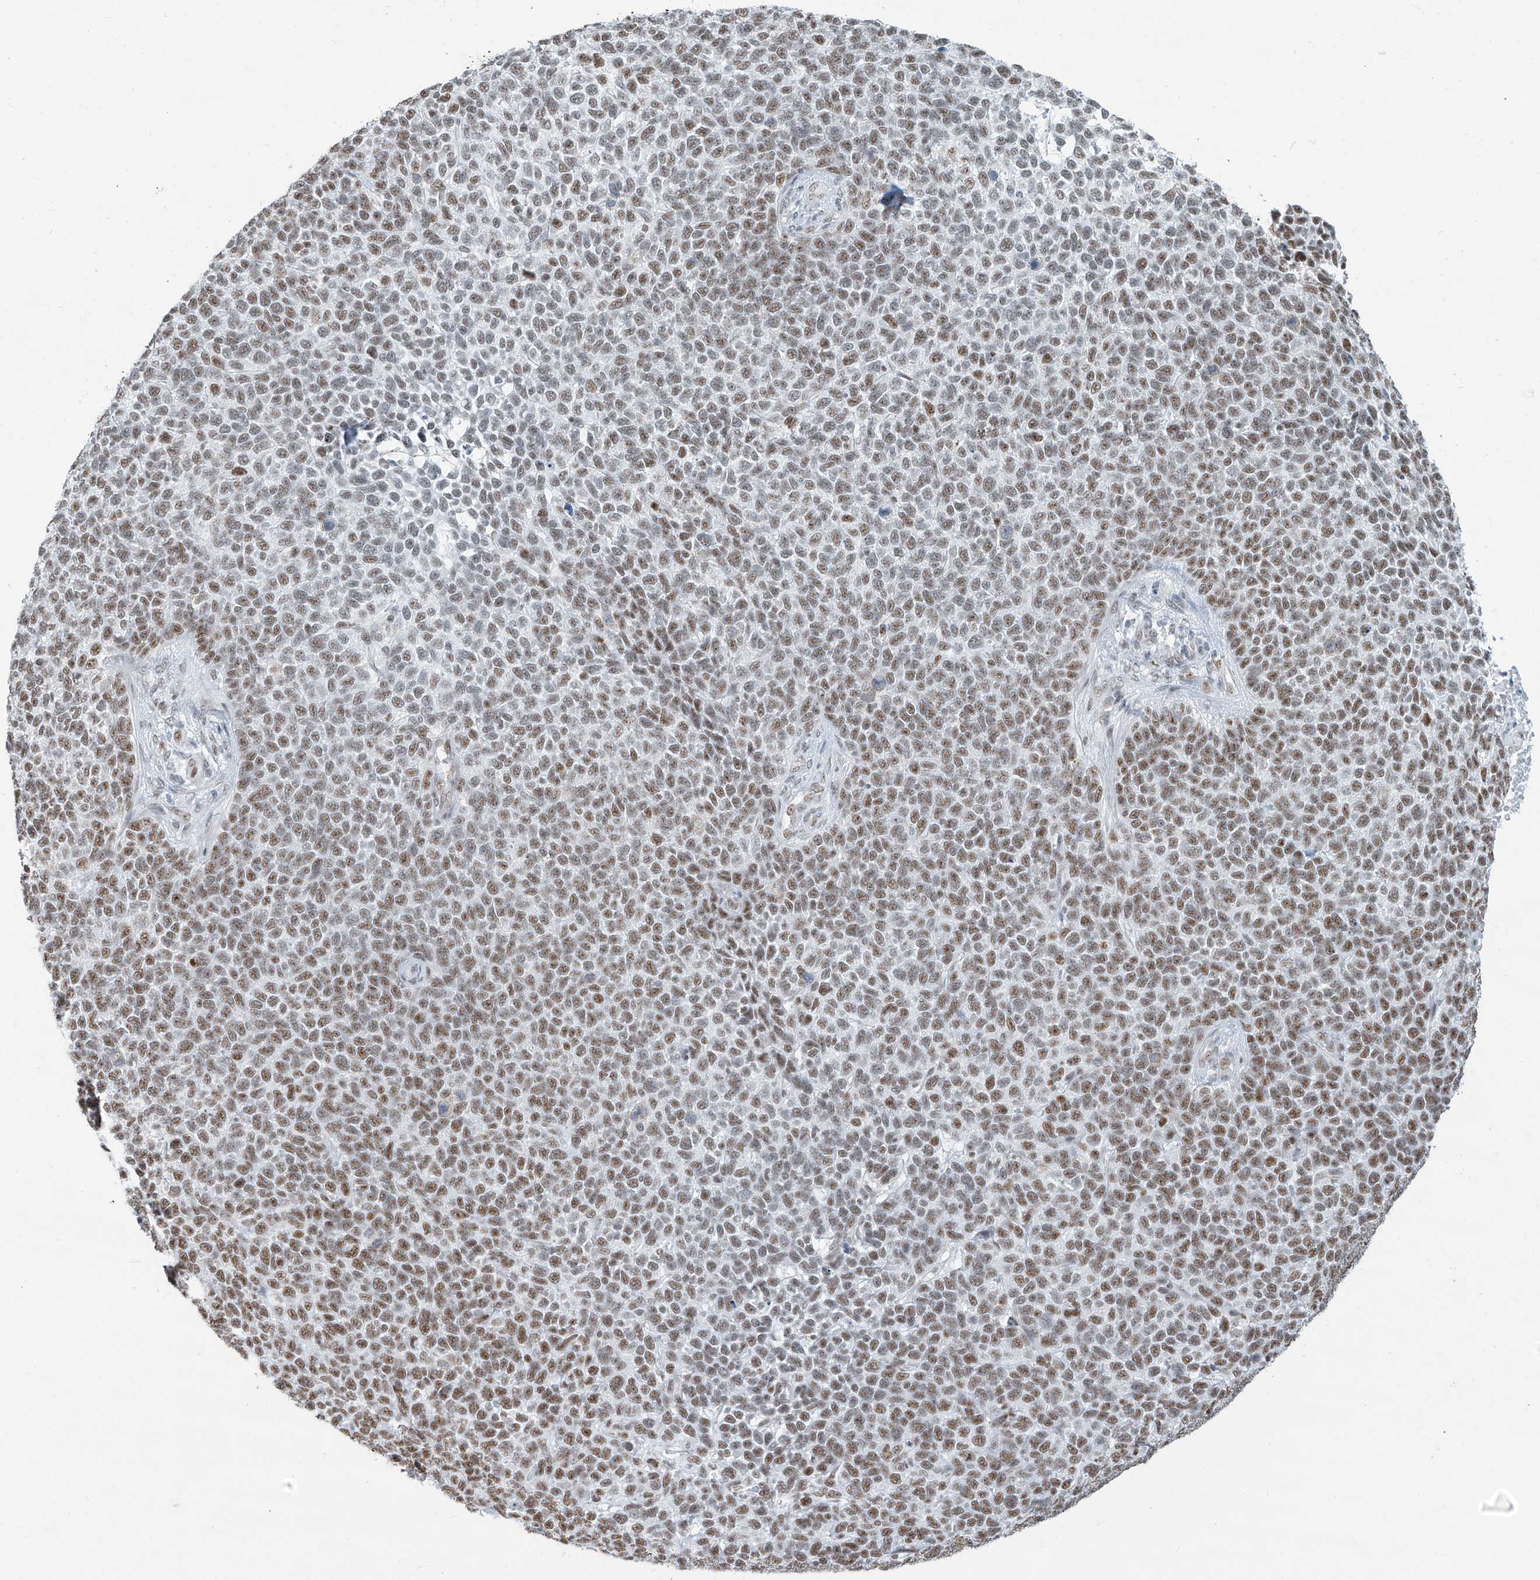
{"staining": {"intensity": "moderate", "quantity": ">75%", "location": "nuclear"}, "tissue": "skin cancer", "cell_type": "Tumor cells", "image_type": "cancer", "snomed": [{"axis": "morphology", "description": "Basal cell carcinoma"}, {"axis": "topography", "description": "Skin"}], "caption": "This histopathology image demonstrates immunohistochemistry (IHC) staining of basal cell carcinoma (skin), with medium moderate nuclear staining in approximately >75% of tumor cells.", "gene": "SARNP", "patient": {"sex": "female", "age": 84}}